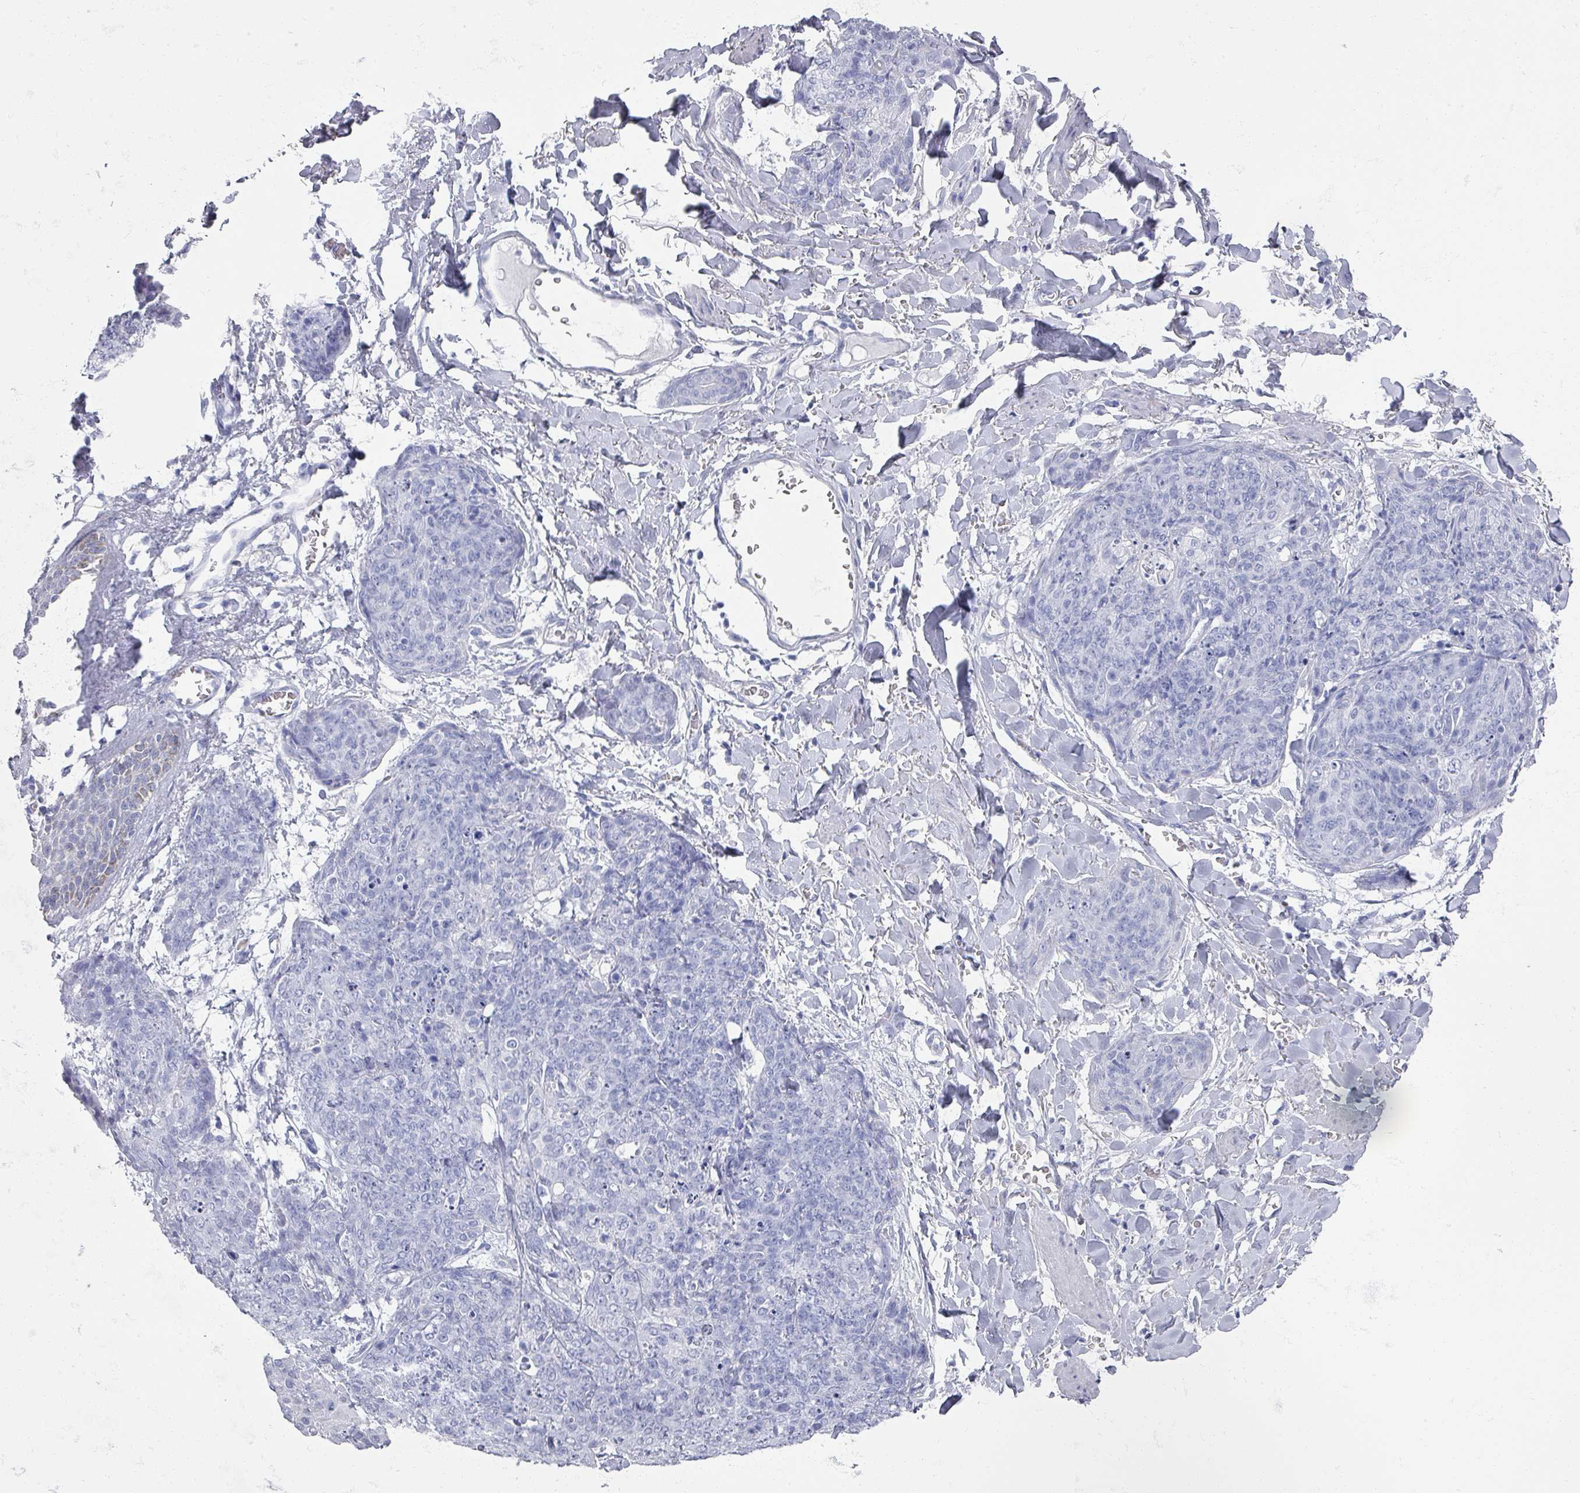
{"staining": {"intensity": "negative", "quantity": "none", "location": "none"}, "tissue": "skin cancer", "cell_type": "Tumor cells", "image_type": "cancer", "snomed": [{"axis": "morphology", "description": "Squamous cell carcinoma, NOS"}, {"axis": "topography", "description": "Skin"}, {"axis": "topography", "description": "Vulva"}], "caption": "Immunohistochemical staining of human skin cancer demonstrates no significant positivity in tumor cells.", "gene": "OMG", "patient": {"sex": "female", "age": 85}}